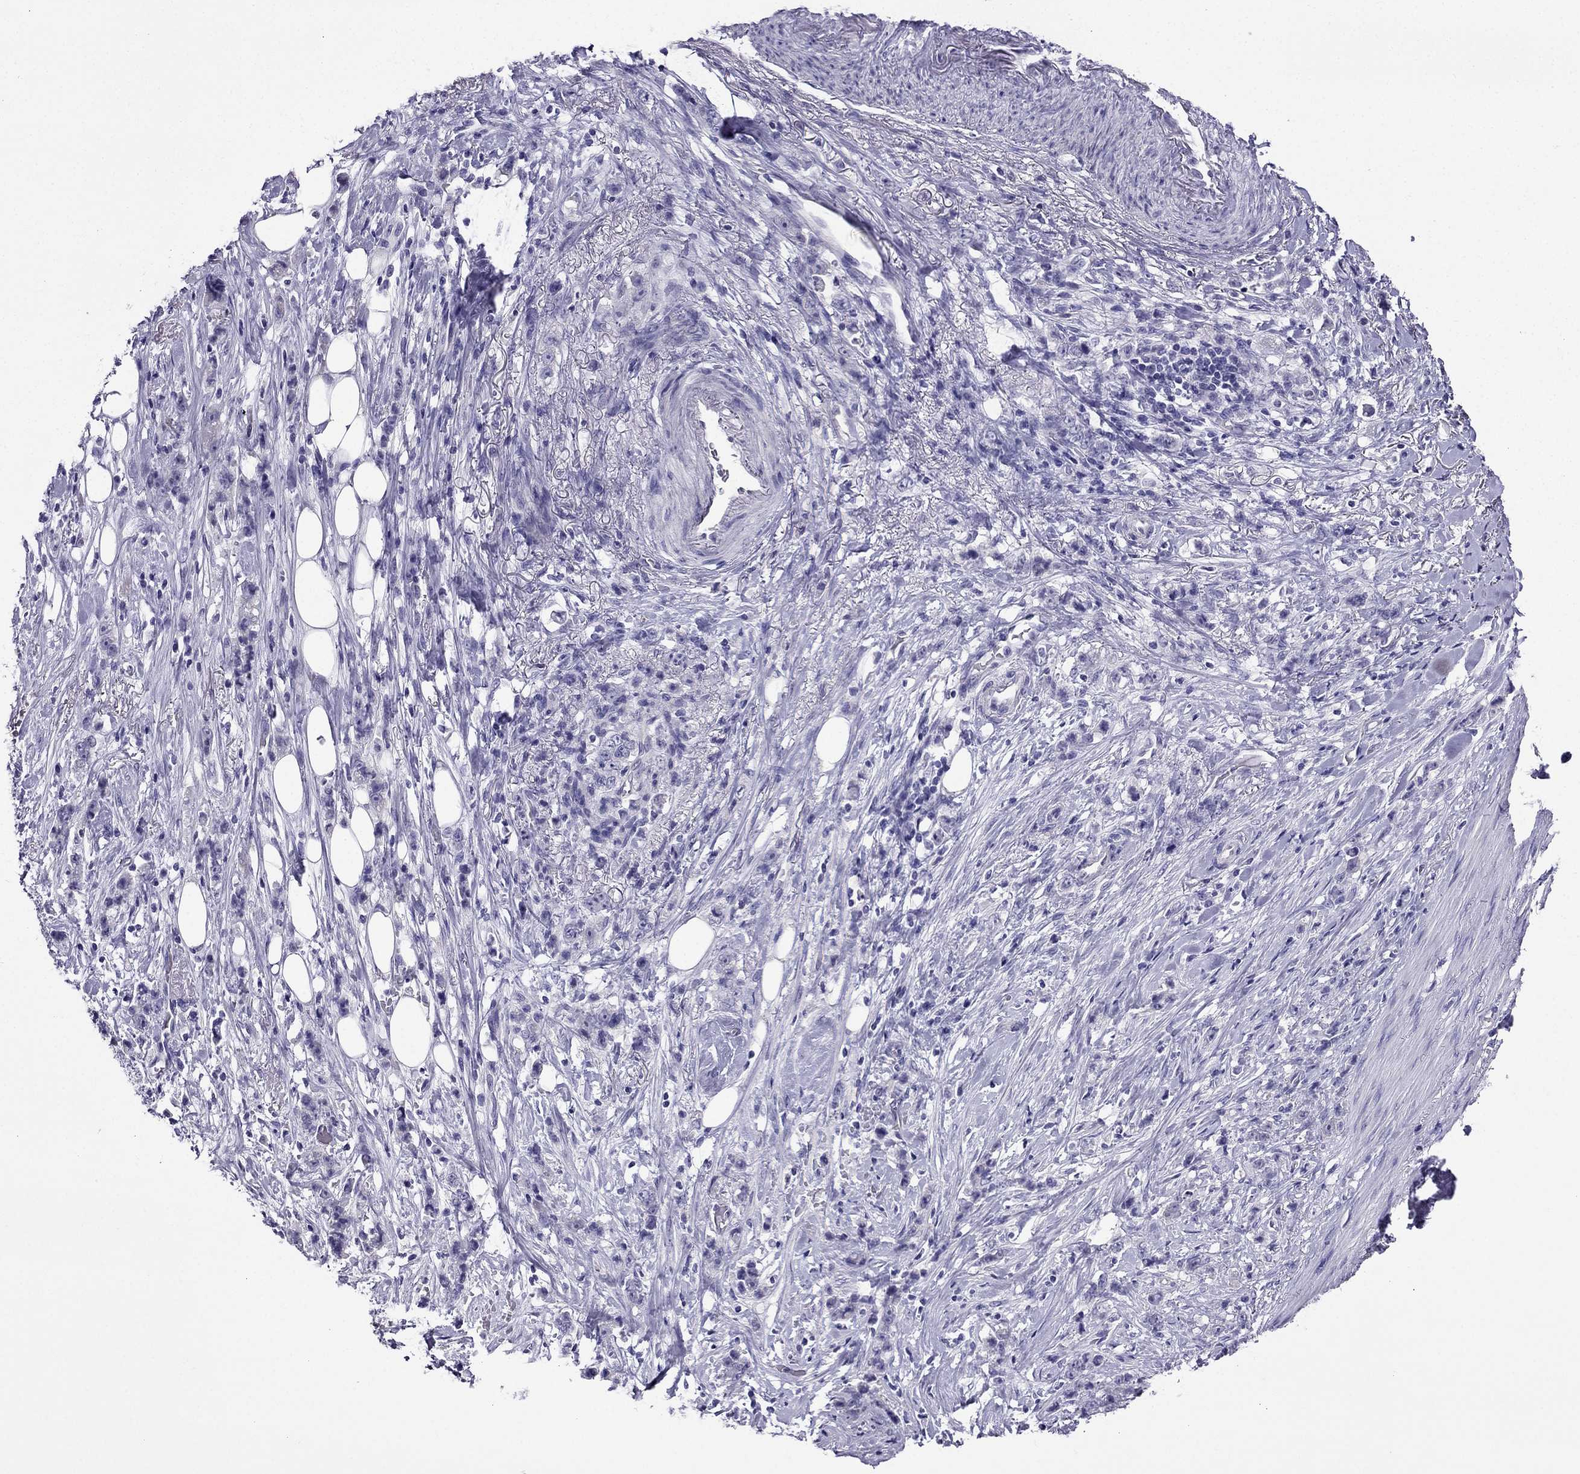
{"staining": {"intensity": "negative", "quantity": "none", "location": "none"}, "tissue": "stomach cancer", "cell_type": "Tumor cells", "image_type": "cancer", "snomed": [{"axis": "morphology", "description": "Adenocarcinoma, NOS"}, {"axis": "topography", "description": "Stomach, lower"}], "caption": "DAB immunohistochemical staining of adenocarcinoma (stomach) displays no significant expression in tumor cells. (DAB (3,3'-diaminobenzidine) immunohistochemistry visualized using brightfield microscopy, high magnification).", "gene": "KCNJ10", "patient": {"sex": "male", "age": 88}}